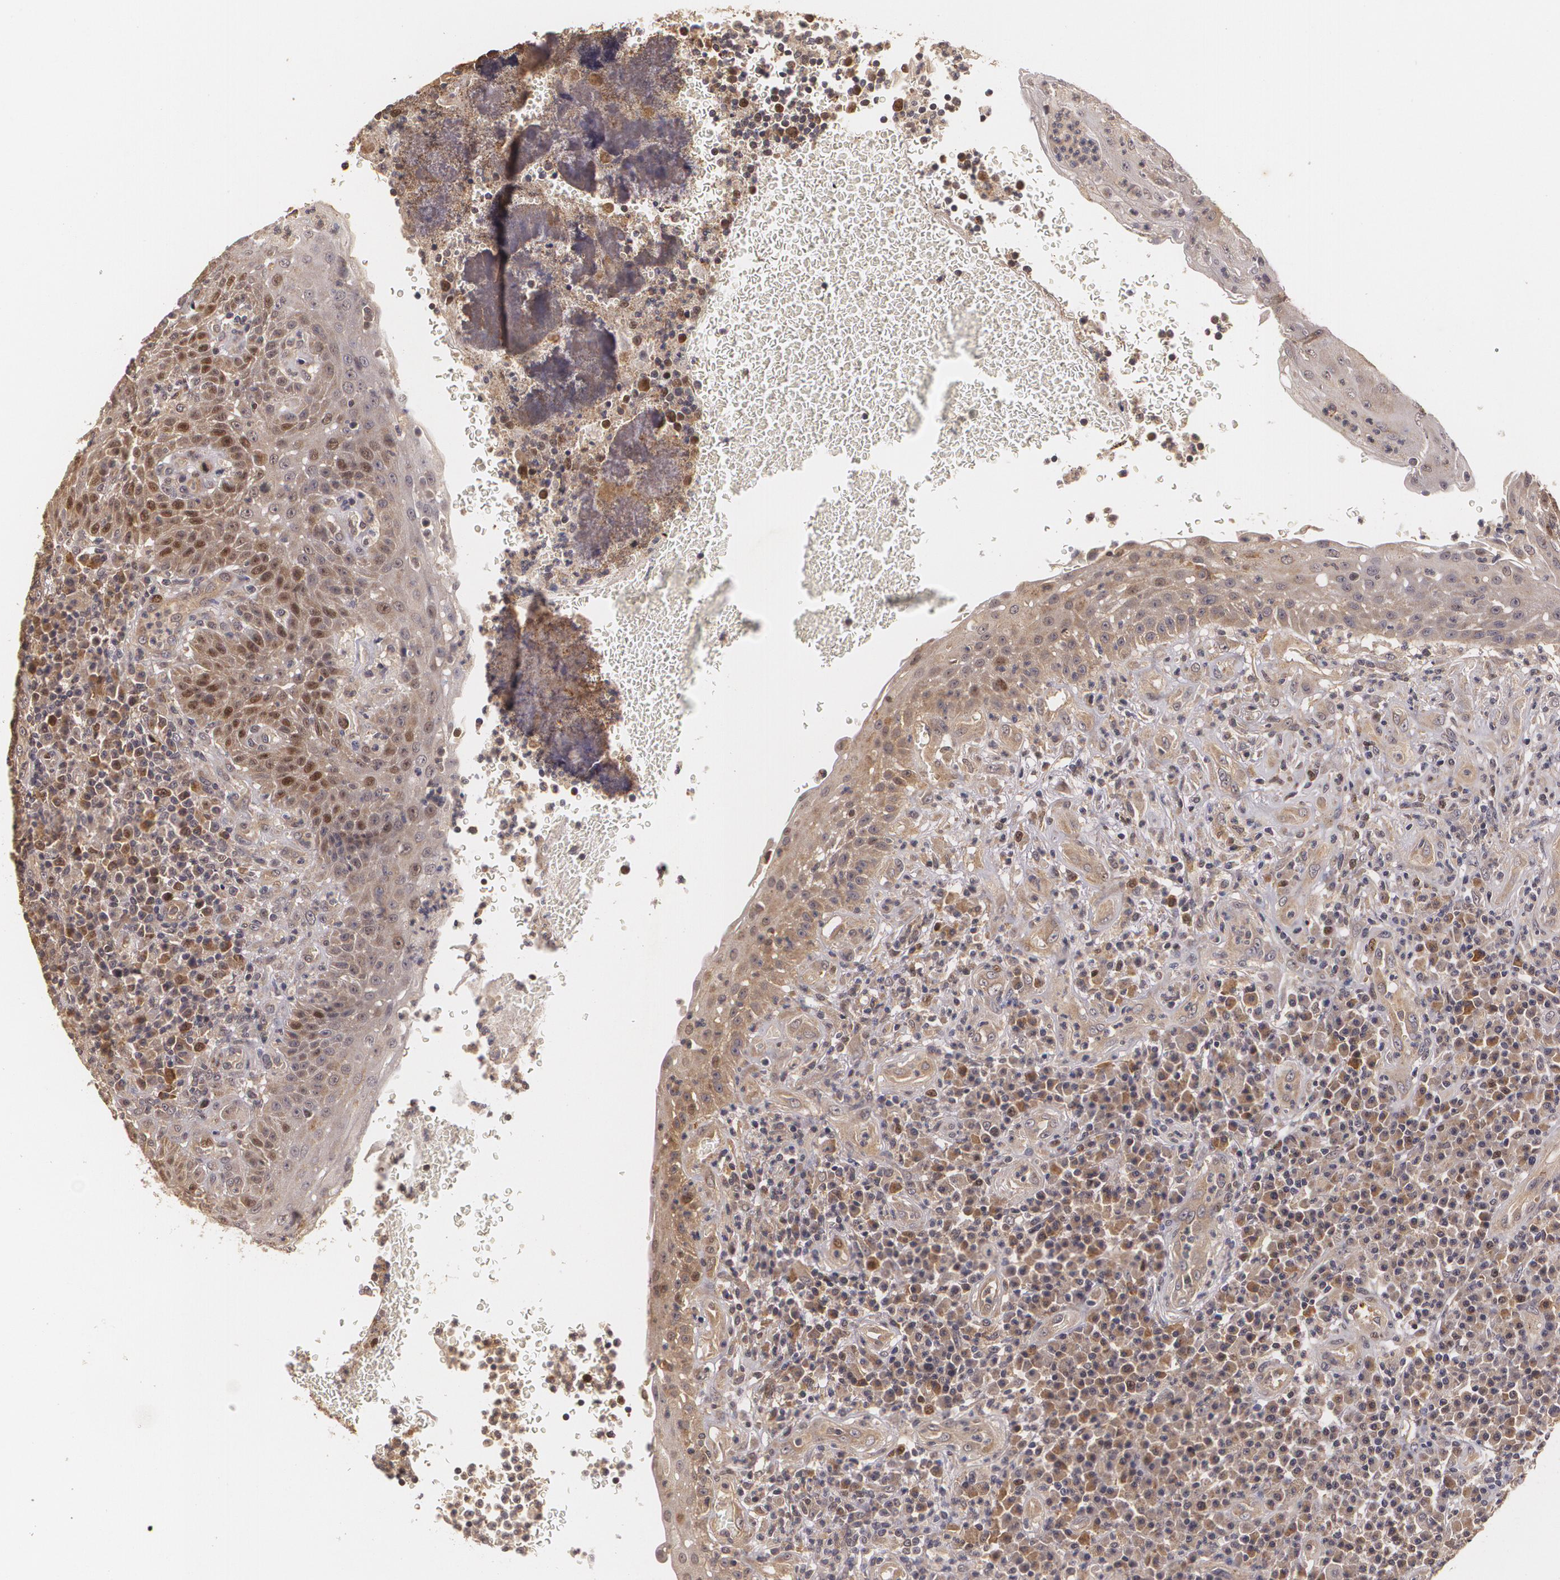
{"staining": {"intensity": "strong", "quantity": "<25%", "location": "nuclear"}, "tissue": "tonsil", "cell_type": "Germinal center cells", "image_type": "normal", "snomed": [{"axis": "morphology", "description": "Normal tissue, NOS"}, {"axis": "topography", "description": "Tonsil"}], "caption": "Human tonsil stained for a protein (brown) demonstrates strong nuclear positive expression in about <25% of germinal center cells.", "gene": "BRCA1", "patient": {"sex": "female", "age": 40}}